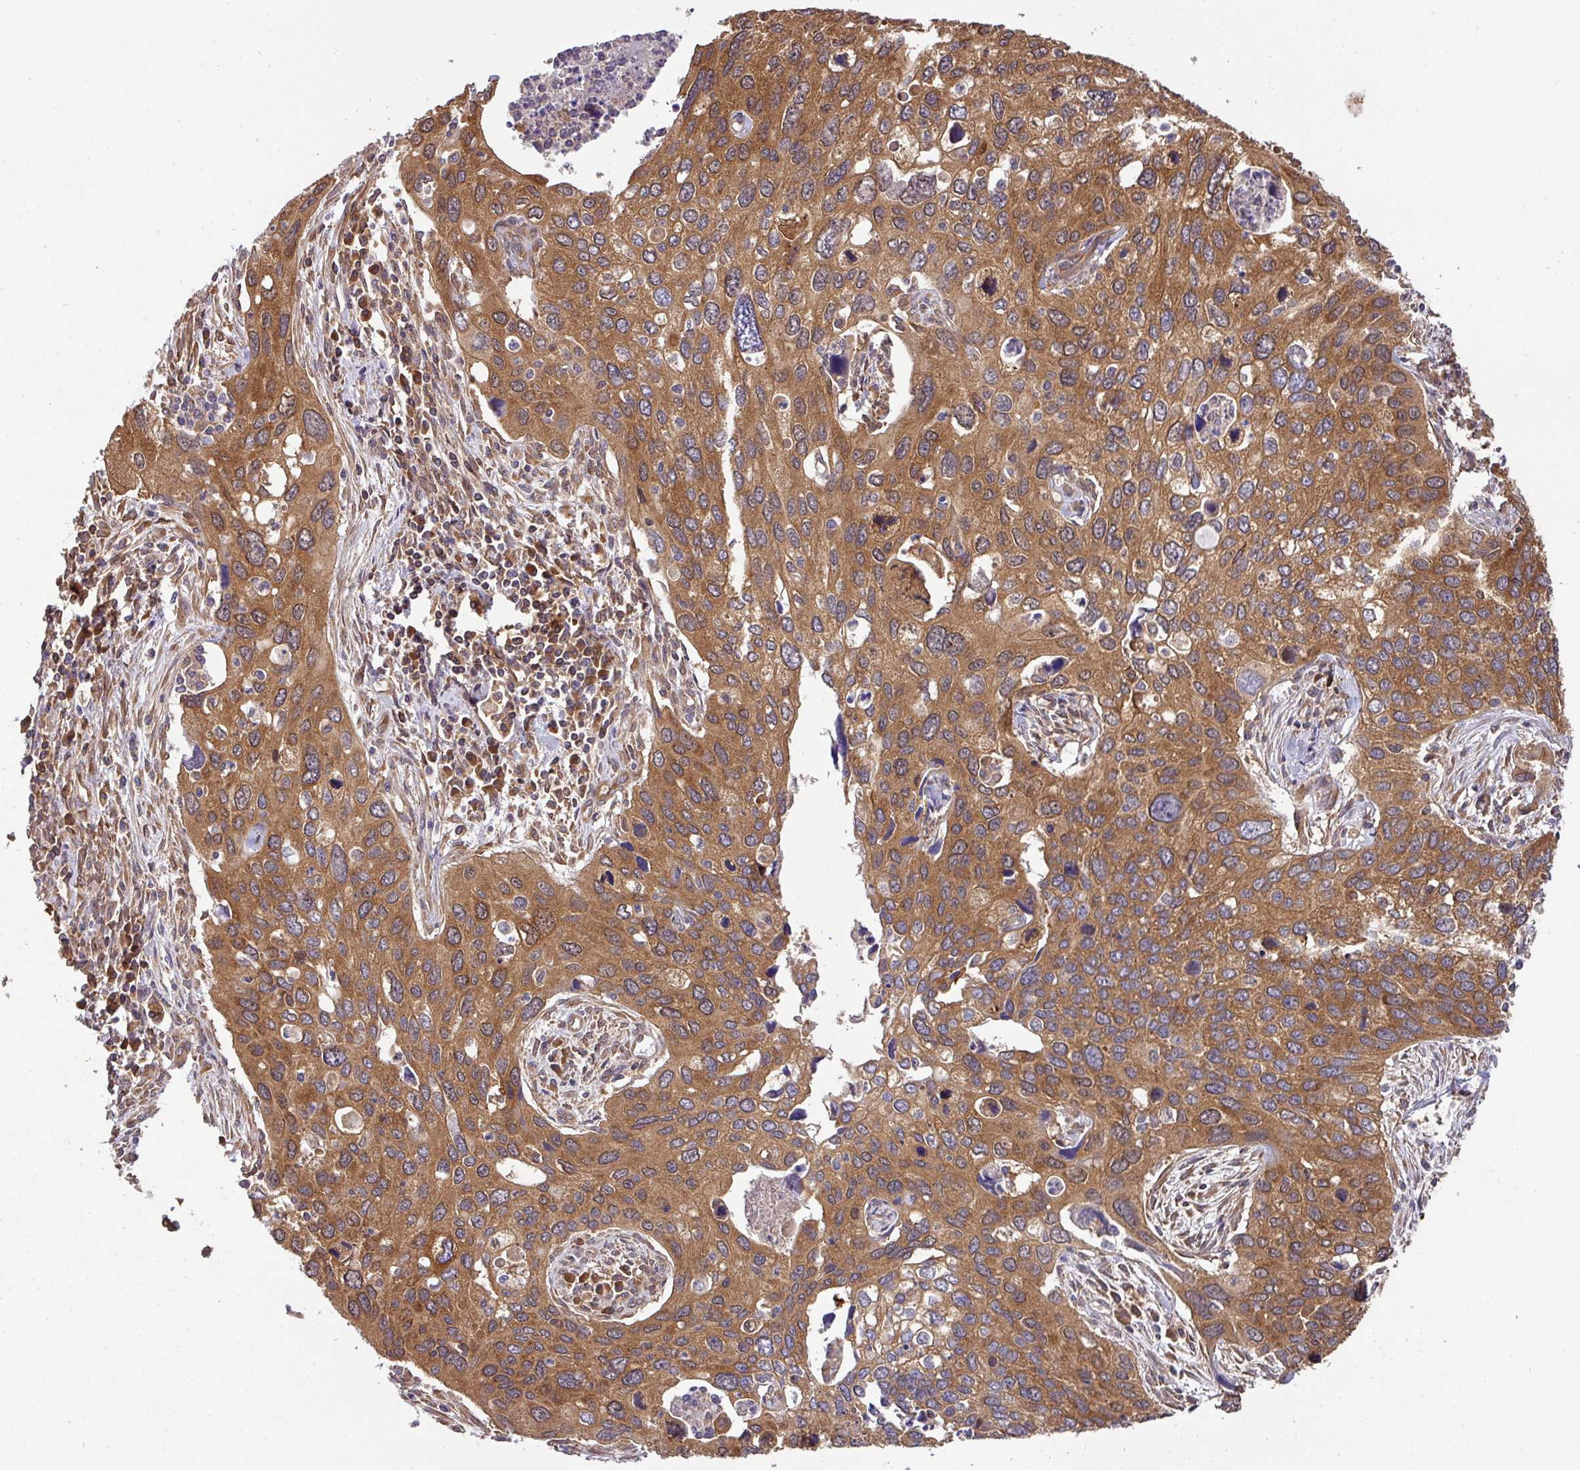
{"staining": {"intensity": "moderate", "quantity": ">75%", "location": "cytoplasmic/membranous"}, "tissue": "cervical cancer", "cell_type": "Tumor cells", "image_type": "cancer", "snomed": [{"axis": "morphology", "description": "Squamous cell carcinoma, NOS"}, {"axis": "topography", "description": "Cervix"}], "caption": "Protein staining of cervical cancer tissue shows moderate cytoplasmic/membranous expression in approximately >75% of tumor cells. The staining was performed using DAB to visualize the protein expression in brown, while the nuclei were stained in blue with hematoxylin (Magnification: 20x).", "gene": "GSPT1", "patient": {"sex": "female", "age": 55}}